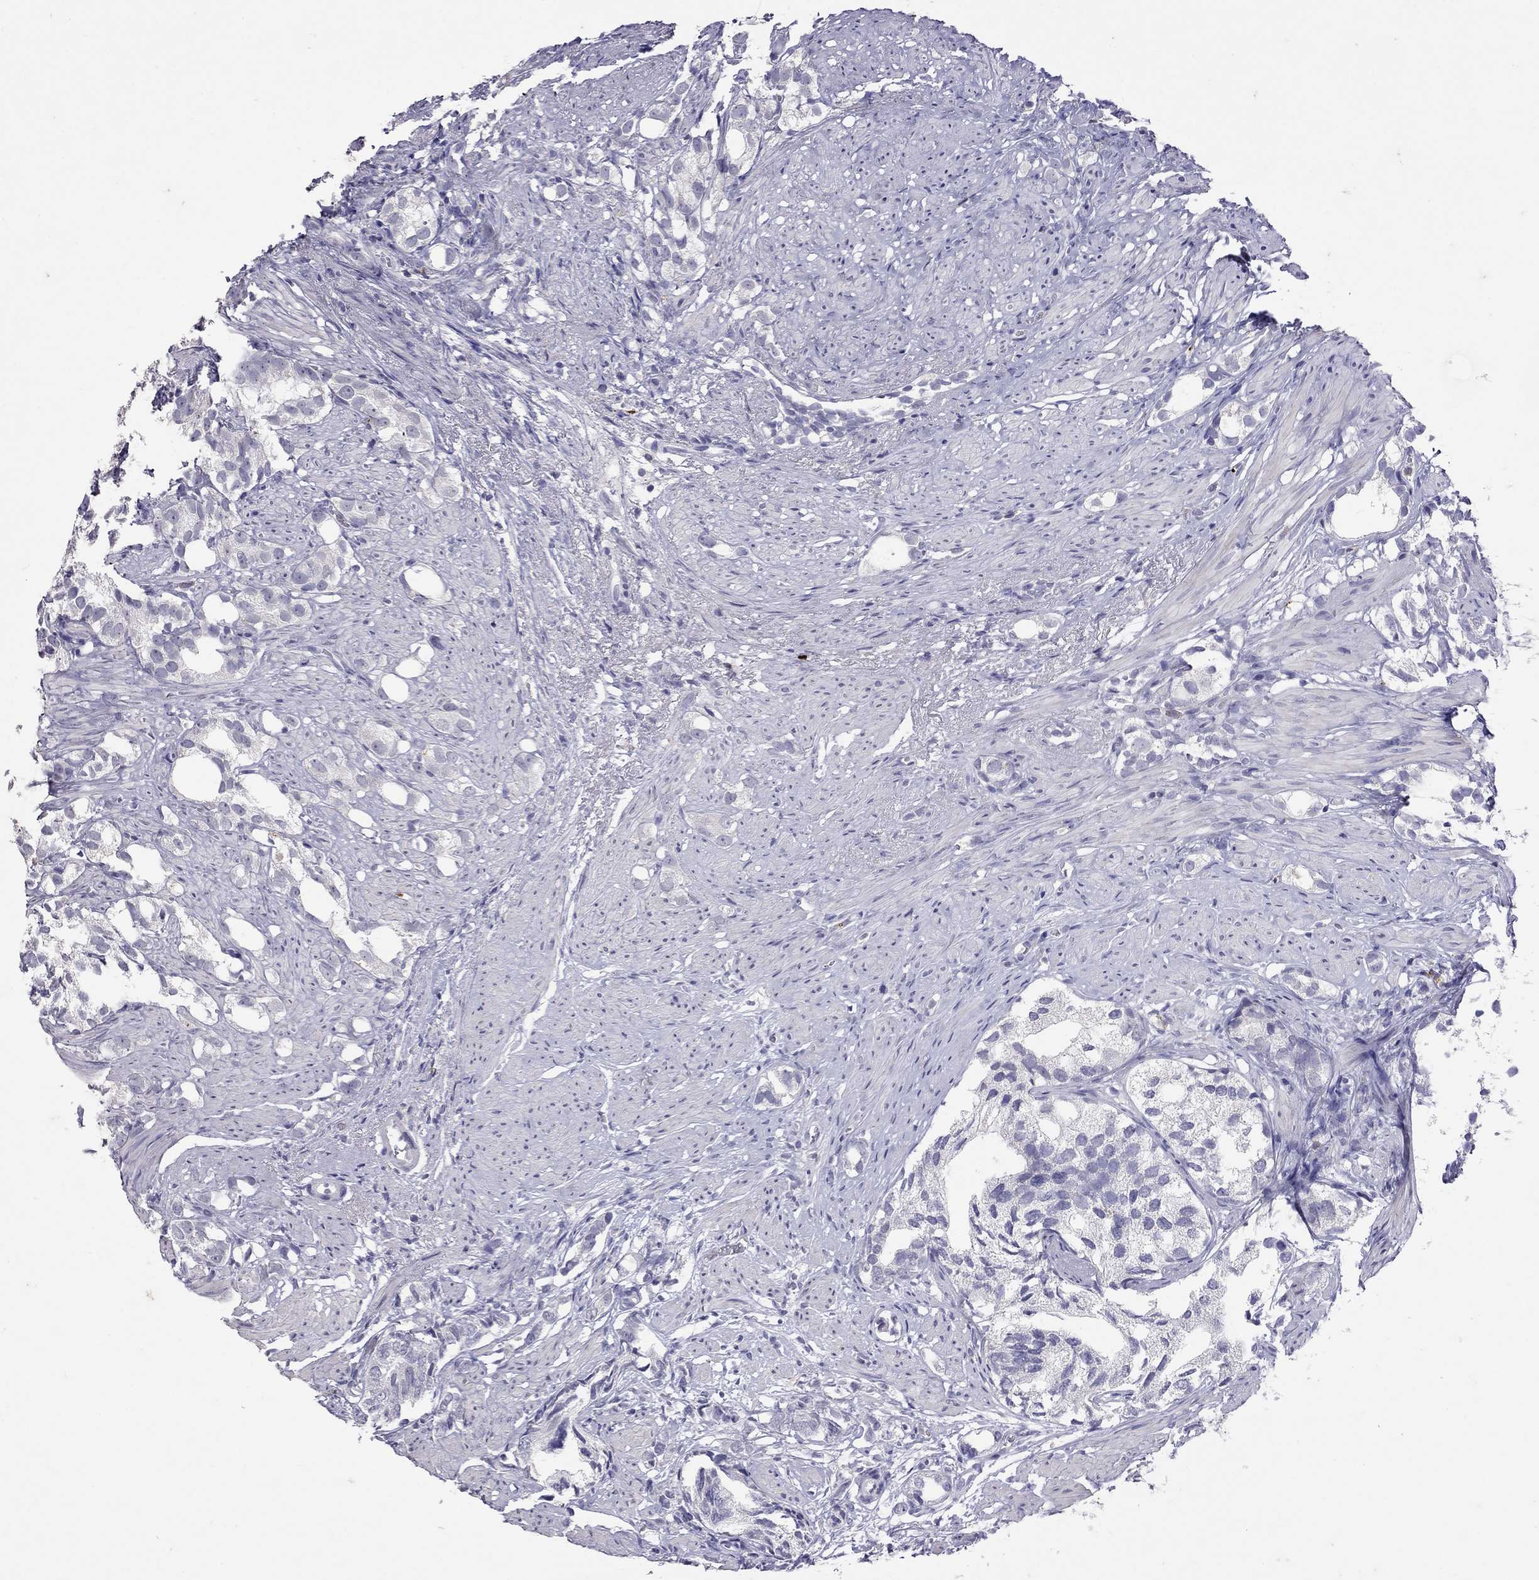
{"staining": {"intensity": "negative", "quantity": "none", "location": "none"}, "tissue": "prostate cancer", "cell_type": "Tumor cells", "image_type": "cancer", "snomed": [{"axis": "morphology", "description": "Adenocarcinoma, High grade"}, {"axis": "topography", "description": "Prostate"}], "caption": "IHC image of neoplastic tissue: prostate cancer (adenocarcinoma (high-grade)) stained with DAB displays no significant protein positivity in tumor cells.", "gene": "SLAMF1", "patient": {"sex": "male", "age": 82}}